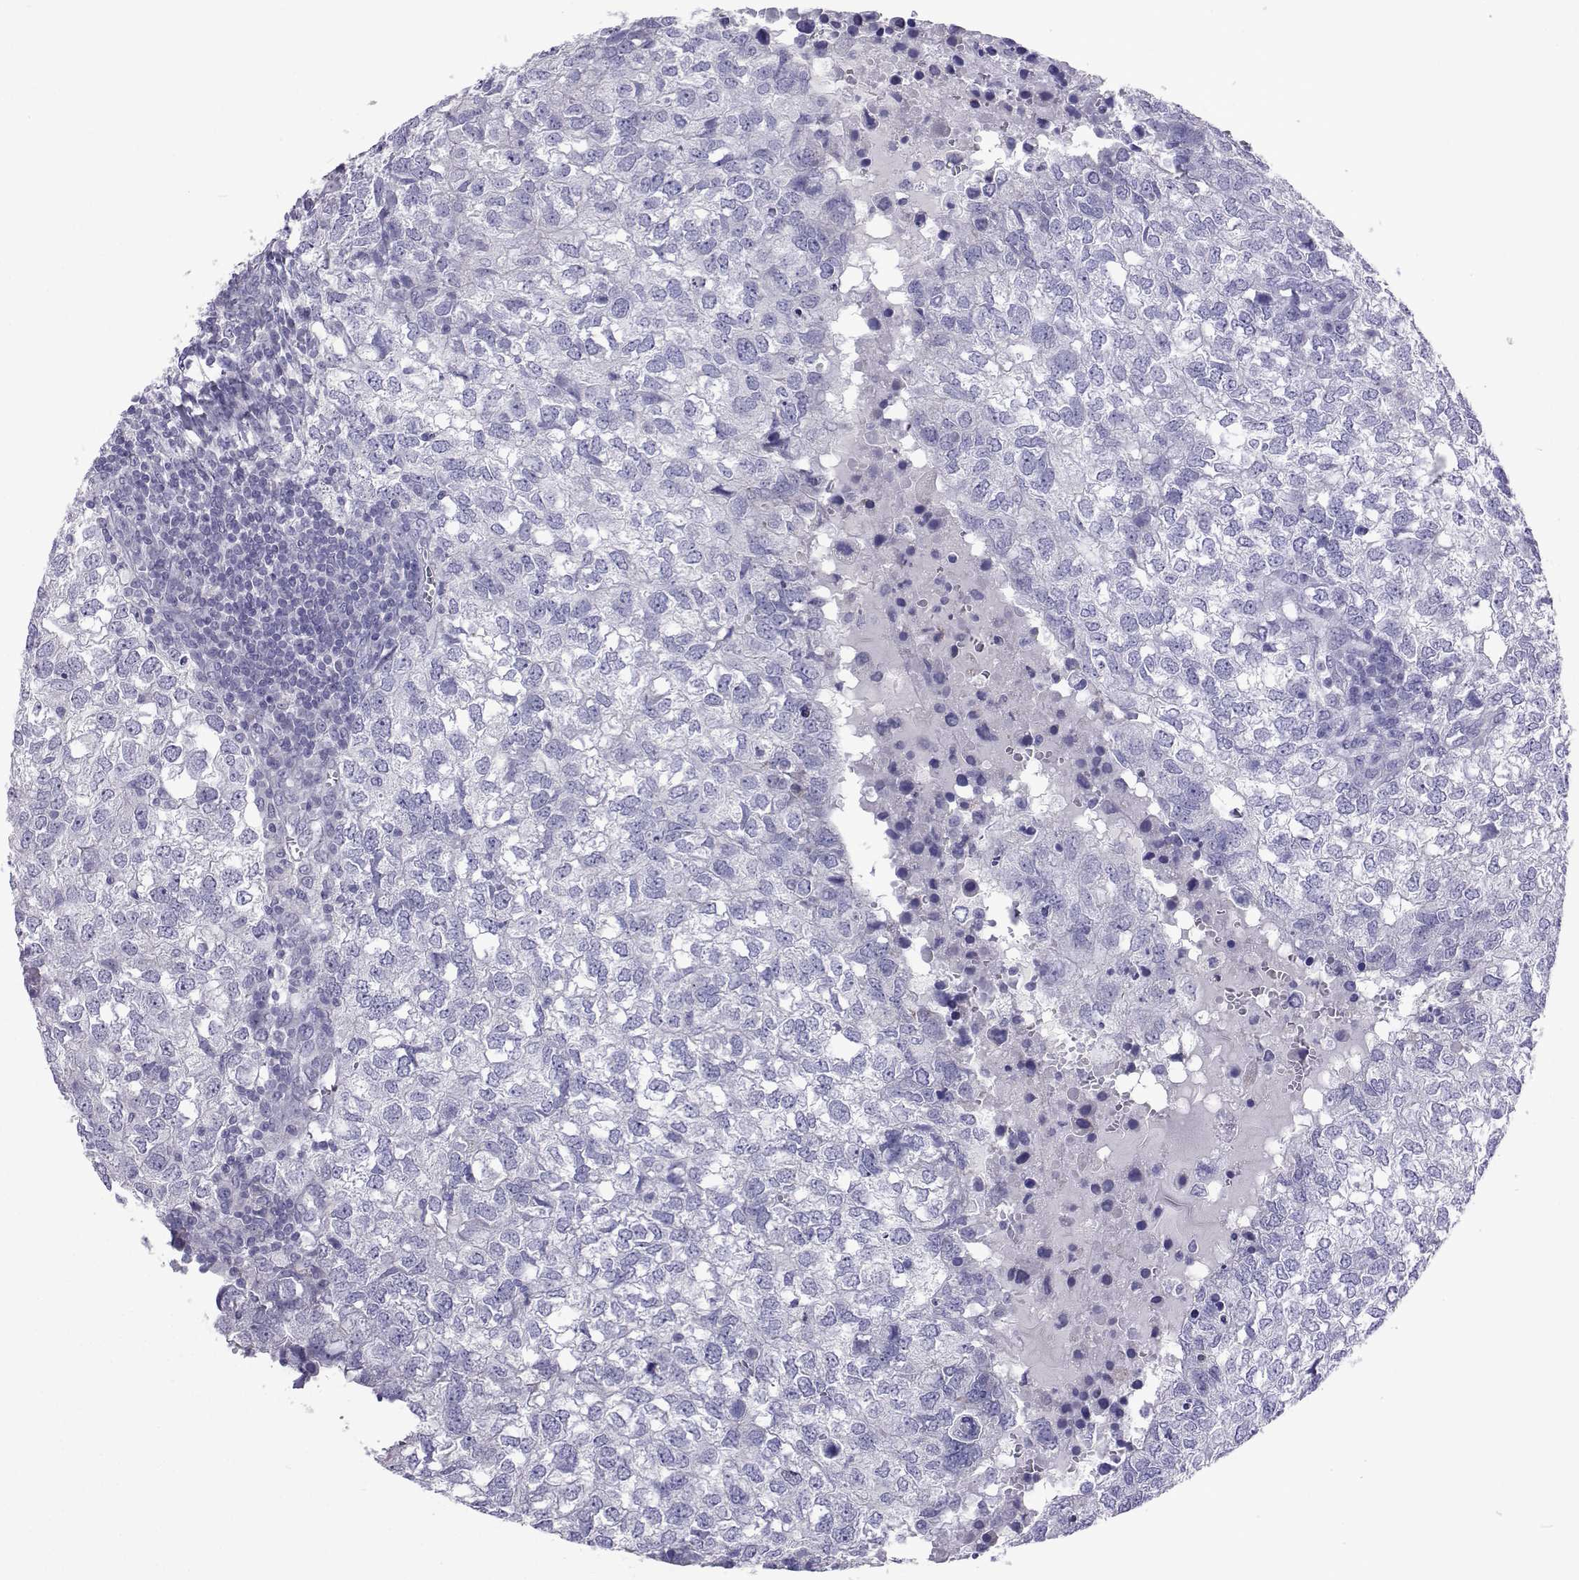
{"staining": {"intensity": "negative", "quantity": "none", "location": "none"}, "tissue": "breast cancer", "cell_type": "Tumor cells", "image_type": "cancer", "snomed": [{"axis": "morphology", "description": "Duct carcinoma"}, {"axis": "topography", "description": "Breast"}], "caption": "DAB (3,3'-diaminobenzidine) immunohistochemical staining of breast cancer reveals no significant positivity in tumor cells. (Stains: DAB (3,3'-diaminobenzidine) IHC with hematoxylin counter stain, Microscopy: brightfield microscopy at high magnification).", "gene": "UMODL1", "patient": {"sex": "female", "age": 30}}